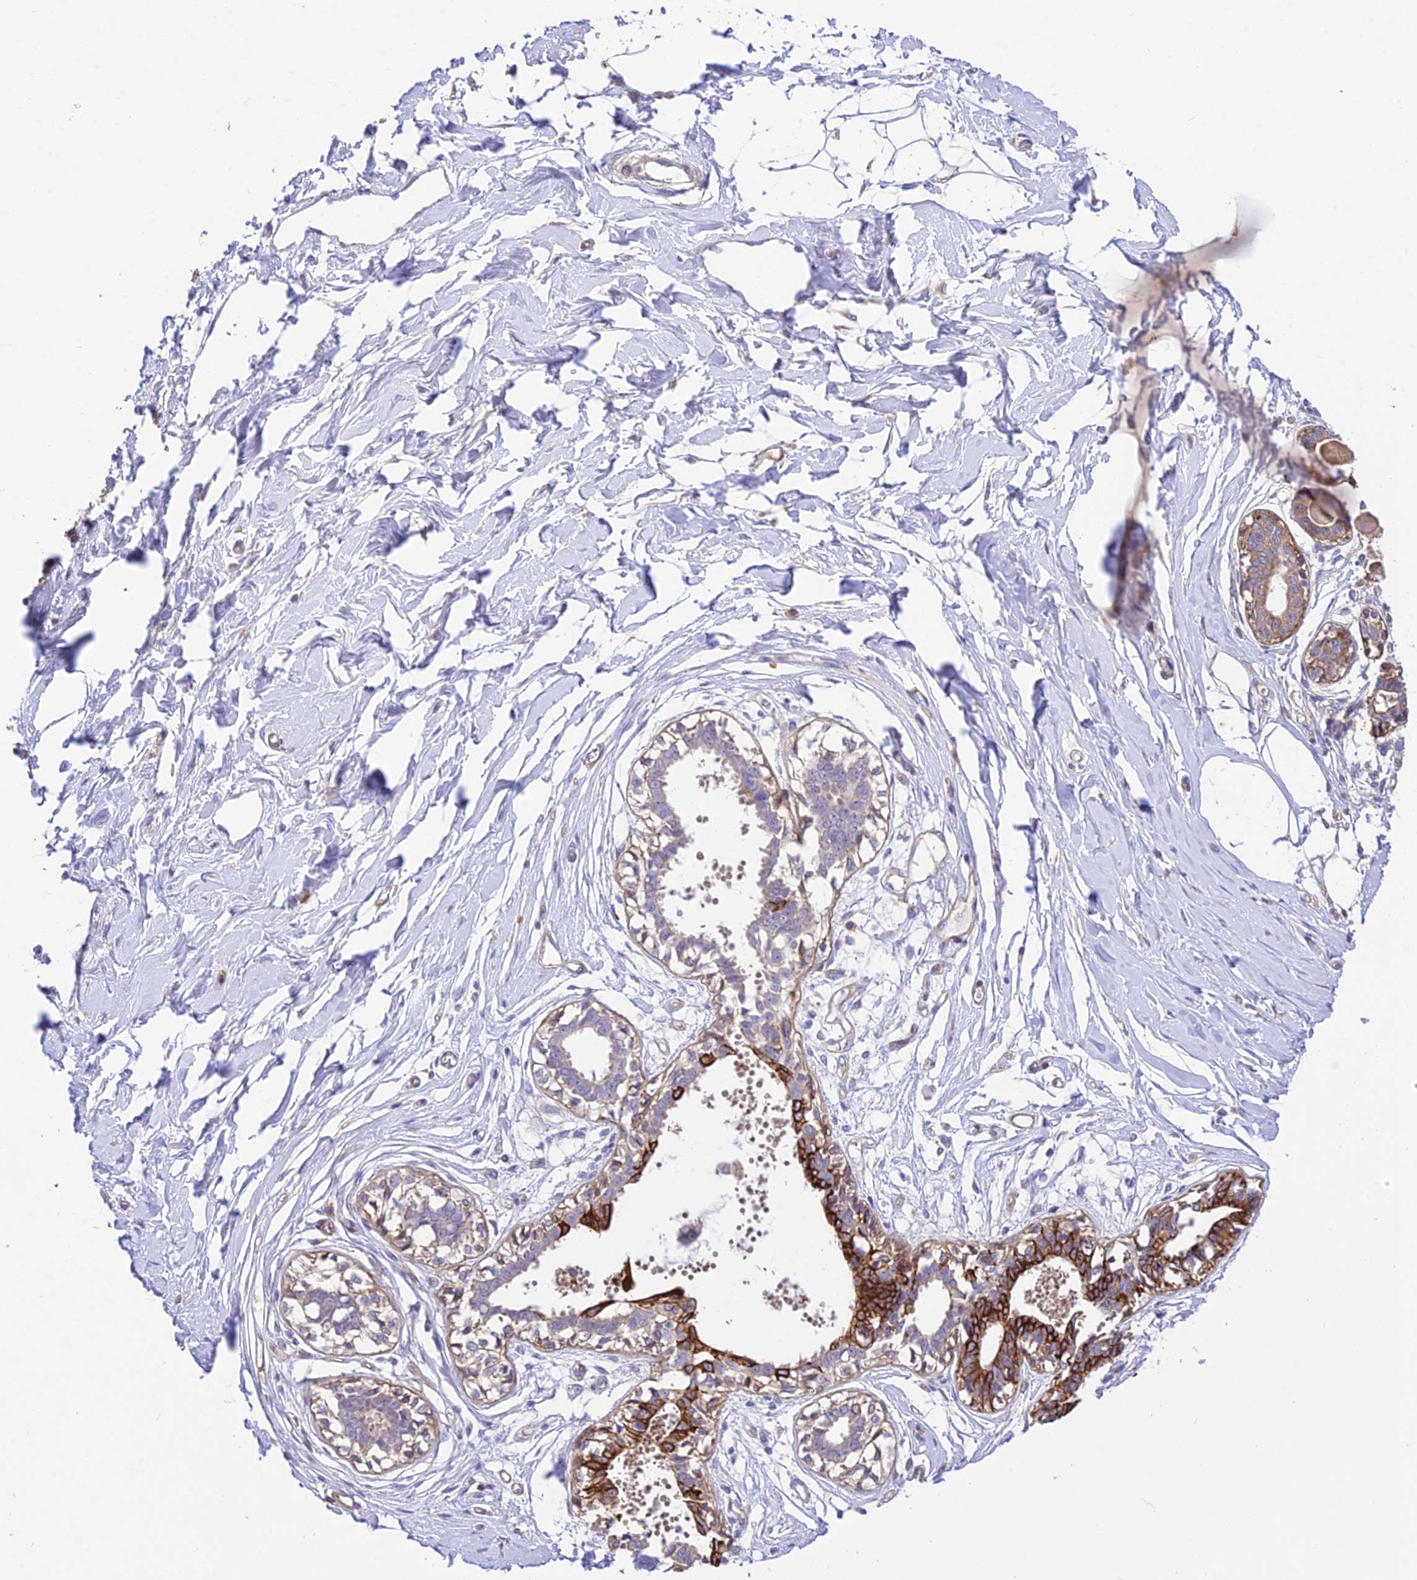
{"staining": {"intensity": "negative", "quantity": "none", "location": "none"}, "tissue": "breast", "cell_type": "Adipocytes", "image_type": "normal", "snomed": [{"axis": "morphology", "description": "Normal tissue, NOS"}, {"axis": "topography", "description": "Breast"}], "caption": "Immunohistochemistry (IHC) photomicrograph of normal breast: breast stained with DAB (3,3'-diaminobenzidine) reveals no significant protein staining in adipocytes.", "gene": "TRIM43B", "patient": {"sex": "female", "age": 45}}